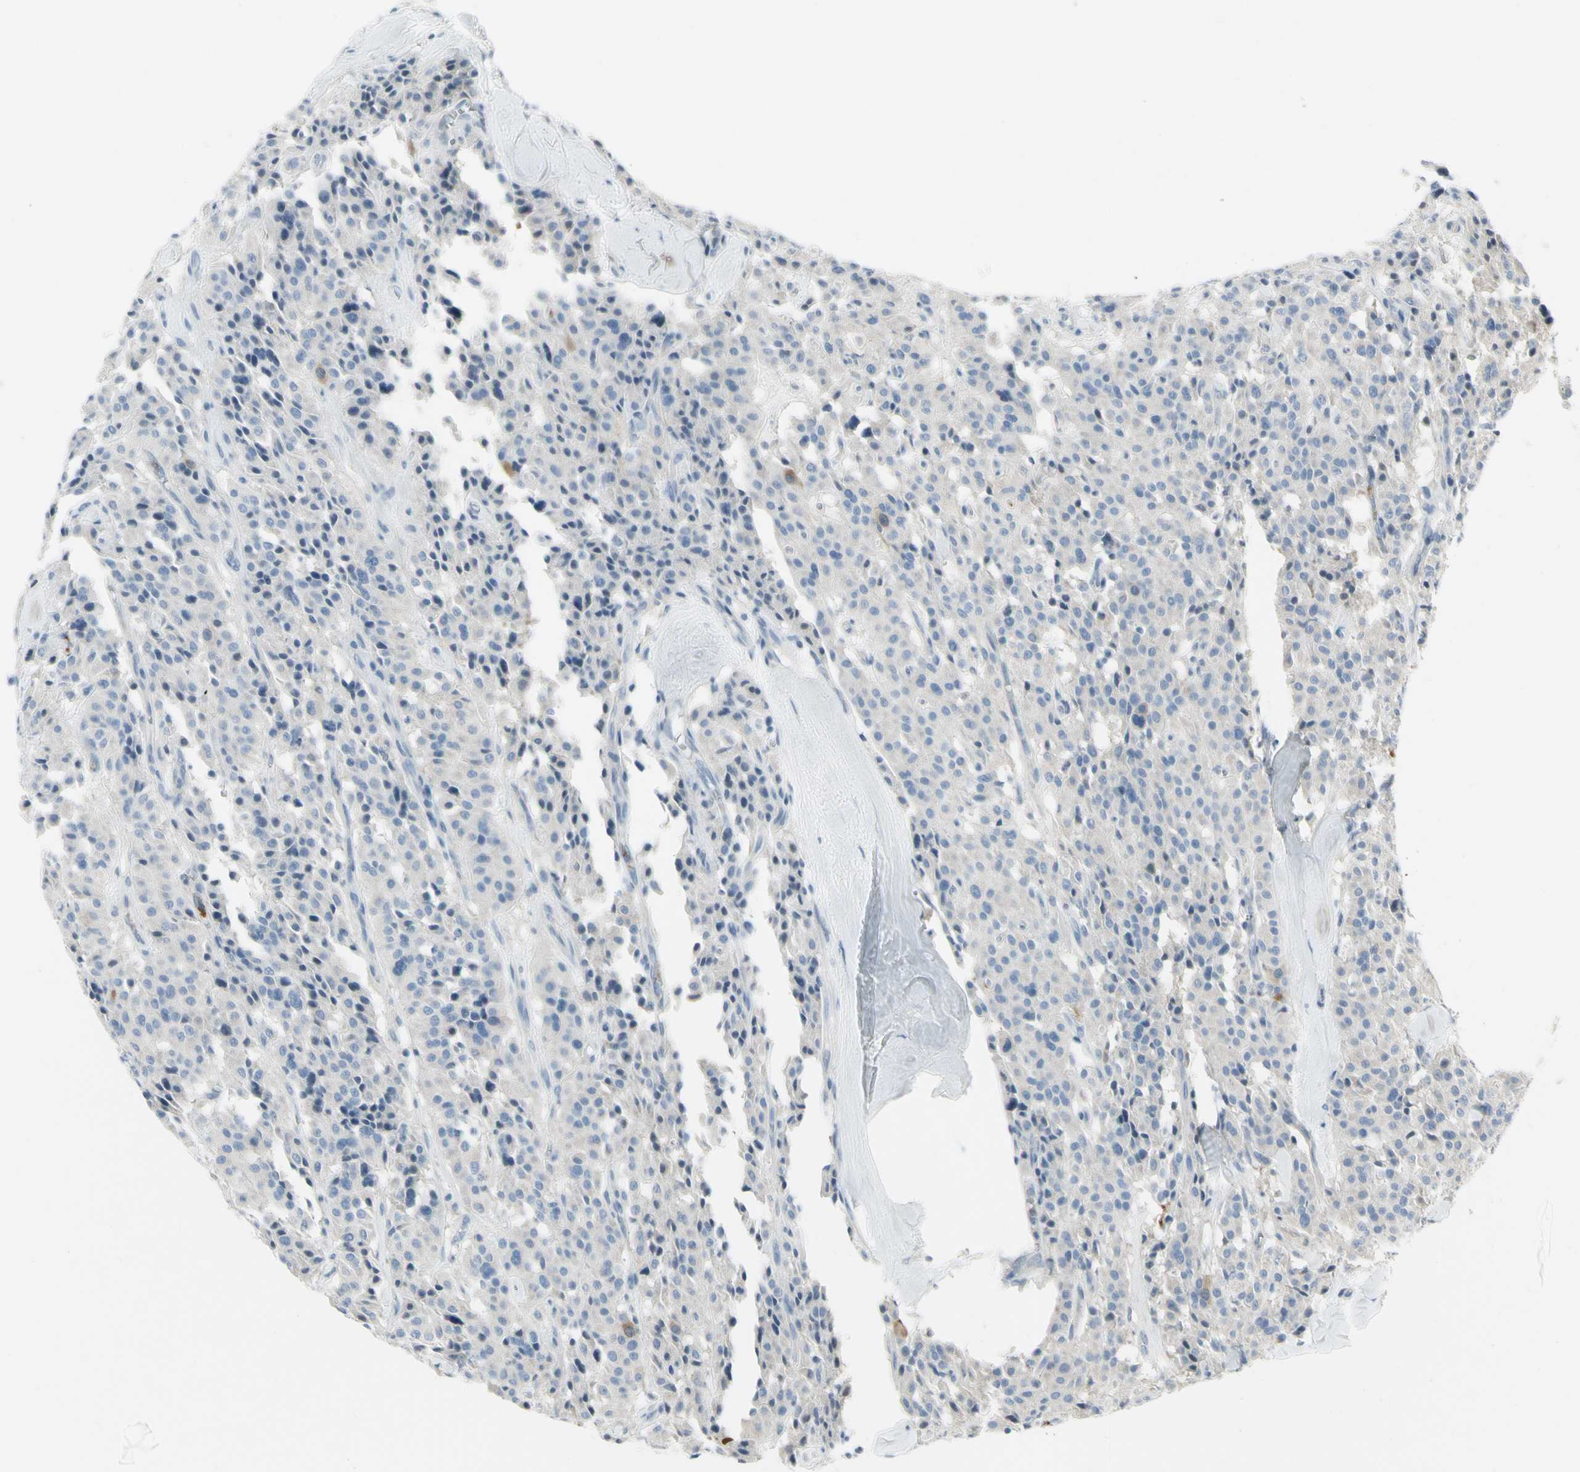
{"staining": {"intensity": "moderate", "quantity": "<25%", "location": "cytoplasmic/membranous"}, "tissue": "carcinoid", "cell_type": "Tumor cells", "image_type": "cancer", "snomed": [{"axis": "morphology", "description": "Carcinoid, malignant, NOS"}, {"axis": "topography", "description": "Lung"}], "caption": "Immunohistochemistry of carcinoid (malignant) displays low levels of moderate cytoplasmic/membranous positivity in approximately <25% of tumor cells.", "gene": "CCNB2", "patient": {"sex": "male", "age": 30}}